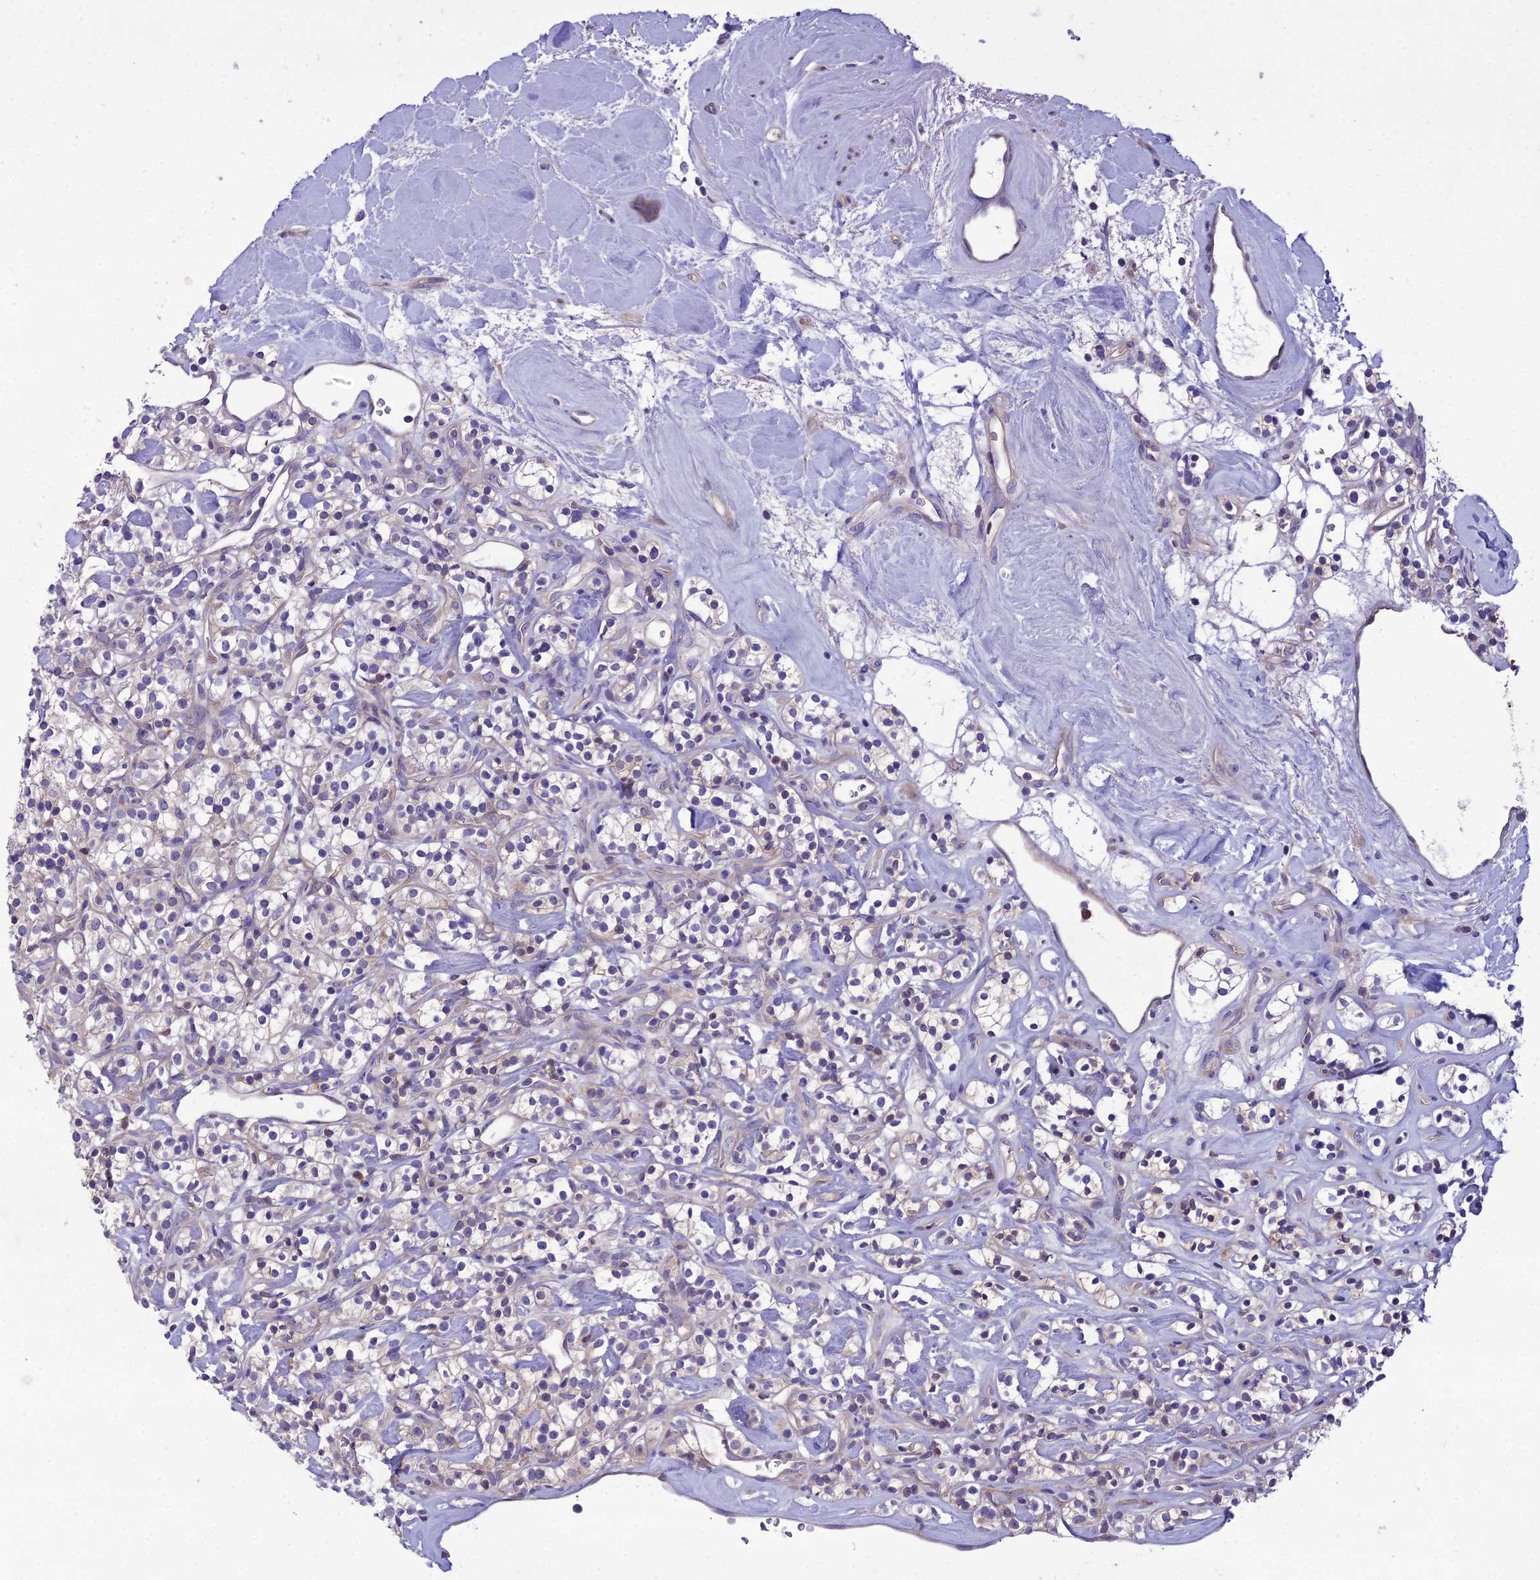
{"staining": {"intensity": "negative", "quantity": "none", "location": "none"}, "tissue": "renal cancer", "cell_type": "Tumor cells", "image_type": "cancer", "snomed": [{"axis": "morphology", "description": "Adenocarcinoma, NOS"}, {"axis": "topography", "description": "Kidney"}], "caption": "Tumor cells show no significant protein expression in renal cancer (adenocarcinoma). (Stains: DAB (3,3'-diaminobenzidine) IHC with hematoxylin counter stain, Microscopy: brightfield microscopy at high magnification).", "gene": "GDF6", "patient": {"sex": "male", "age": 77}}